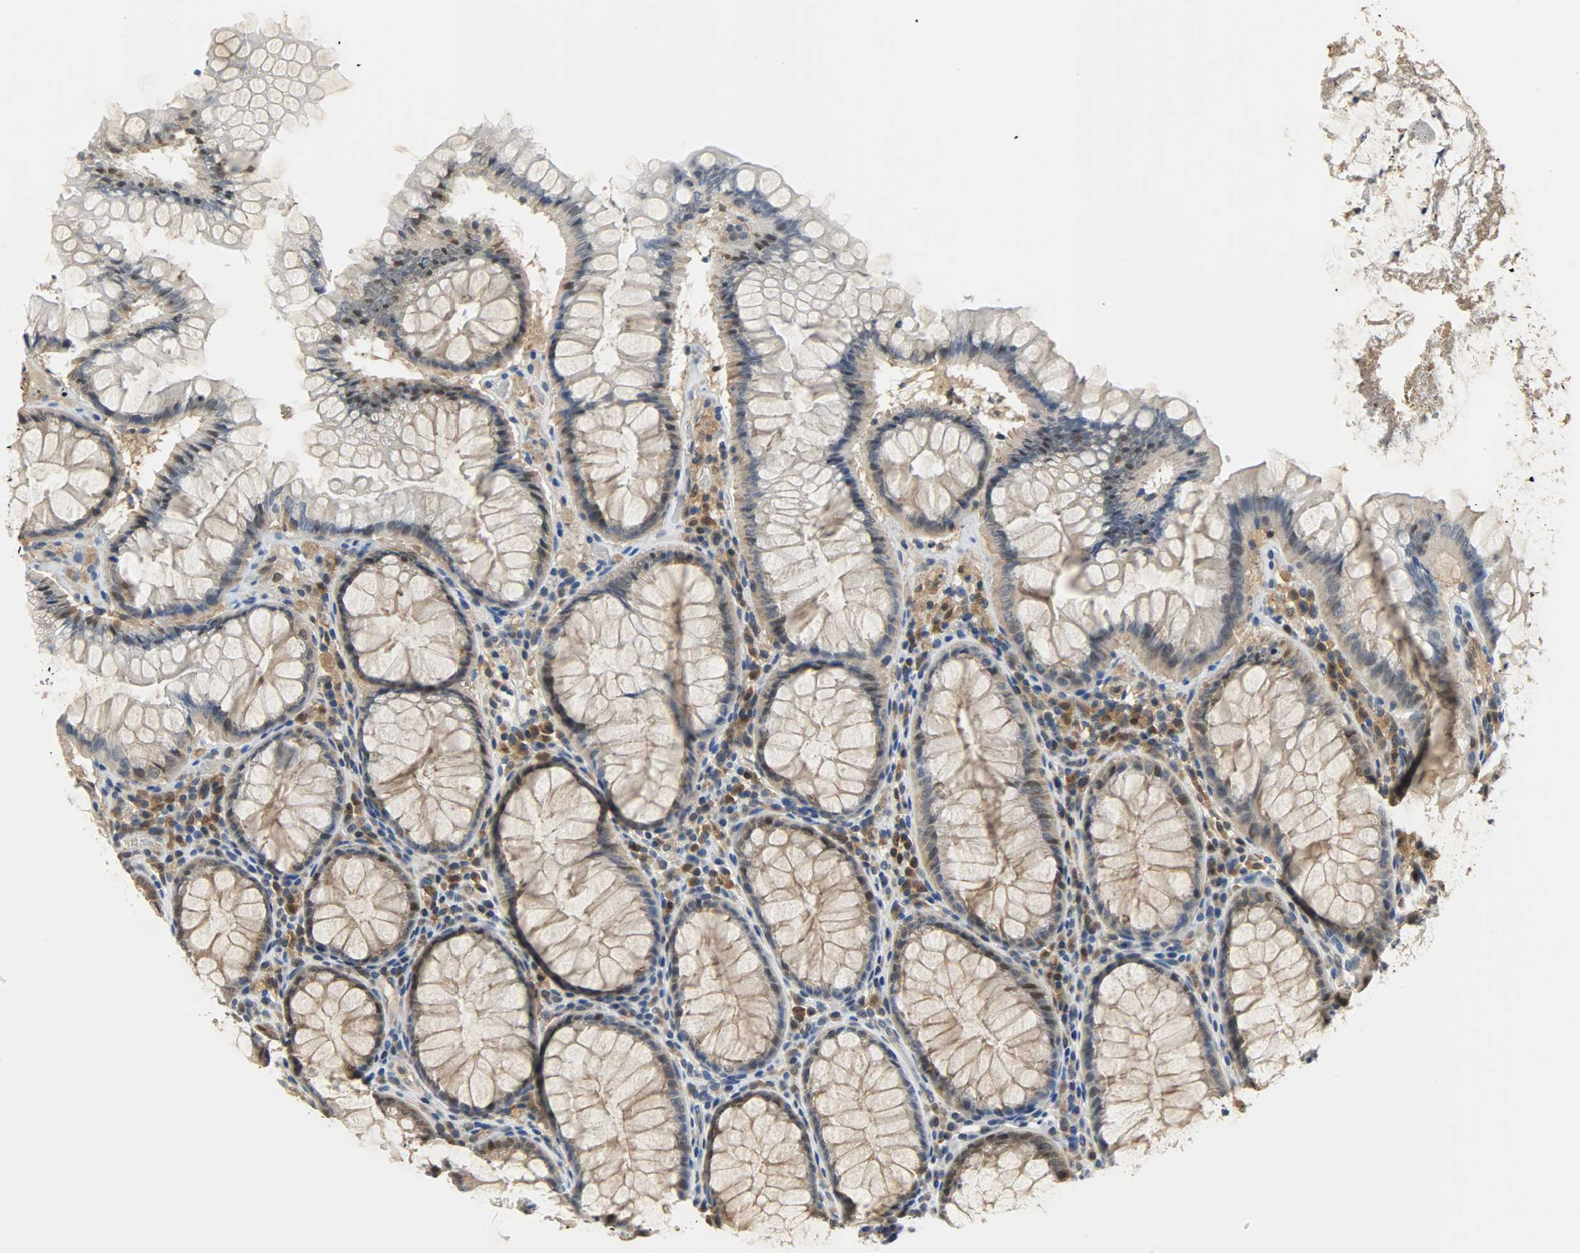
{"staining": {"intensity": "weak", "quantity": ">75%", "location": "cytoplasmic/membranous"}, "tissue": "colon", "cell_type": "Endothelial cells", "image_type": "normal", "snomed": [{"axis": "morphology", "description": "Normal tissue, NOS"}, {"axis": "topography", "description": "Colon"}], "caption": "Immunohistochemistry (IHC) (DAB) staining of unremarkable colon displays weak cytoplasmic/membranous protein expression in about >75% of endothelial cells. The staining was performed using DAB (3,3'-diaminobenzidine), with brown indicating positive protein expression. Nuclei are stained blue with hematoxylin.", "gene": "EIF4EBP1", "patient": {"sex": "female", "age": 46}}